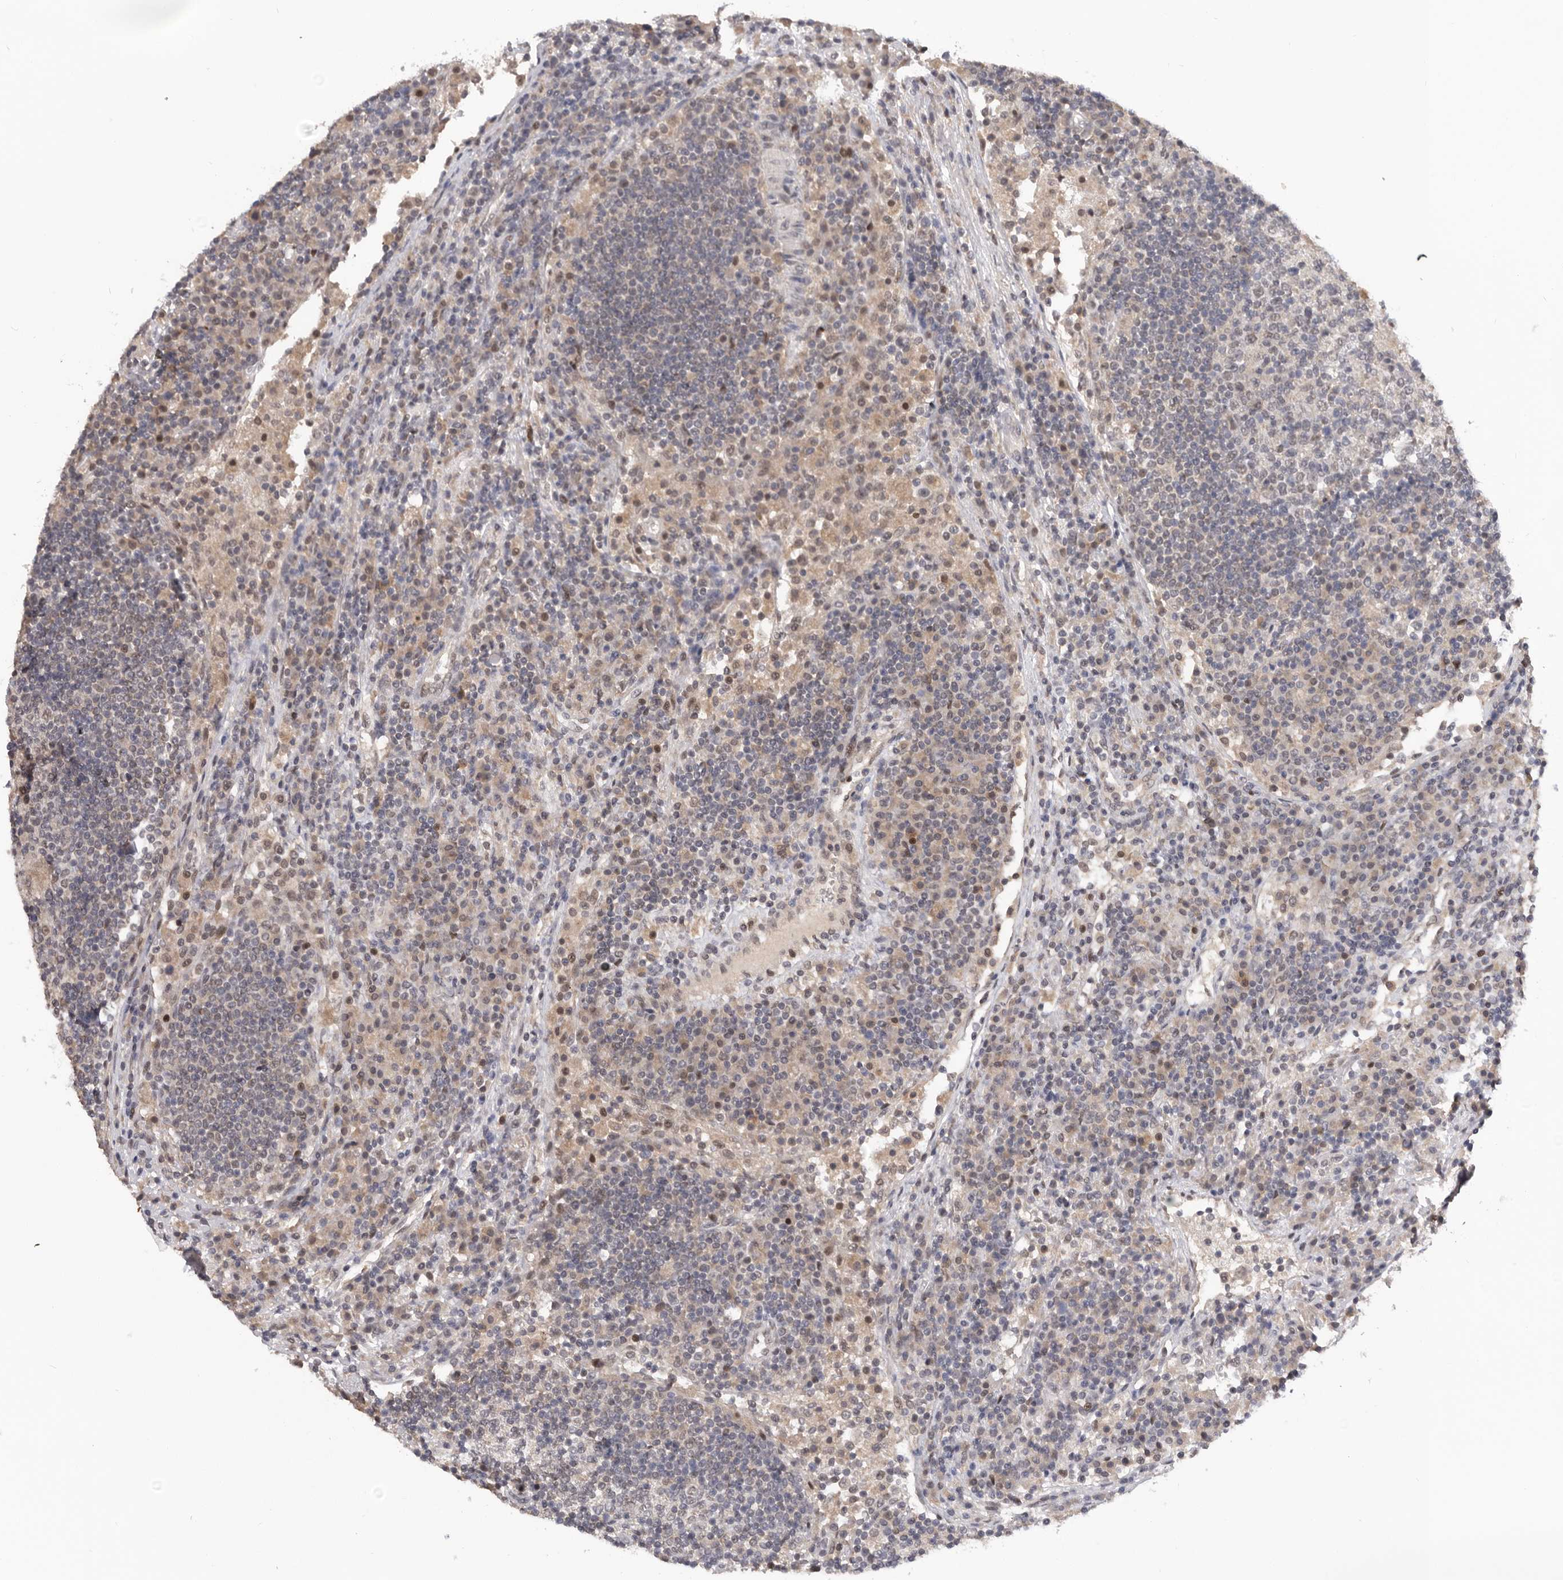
{"staining": {"intensity": "weak", "quantity": "<25%", "location": "nuclear"}, "tissue": "lymph node", "cell_type": "Germinal center cells", "image_type": "normal", "snomed": [{"axis": "morphology", "description": "Normal tissue, NOS"}, {"axis": "topography", "description": "Lymph node"}], "caption": "The image exhibits no significant expression in germinal center cells of lymph node. Nuclei are stained in blue.", "gene": "BRCA2", "patient": {"sex": "female", "age": 53}}